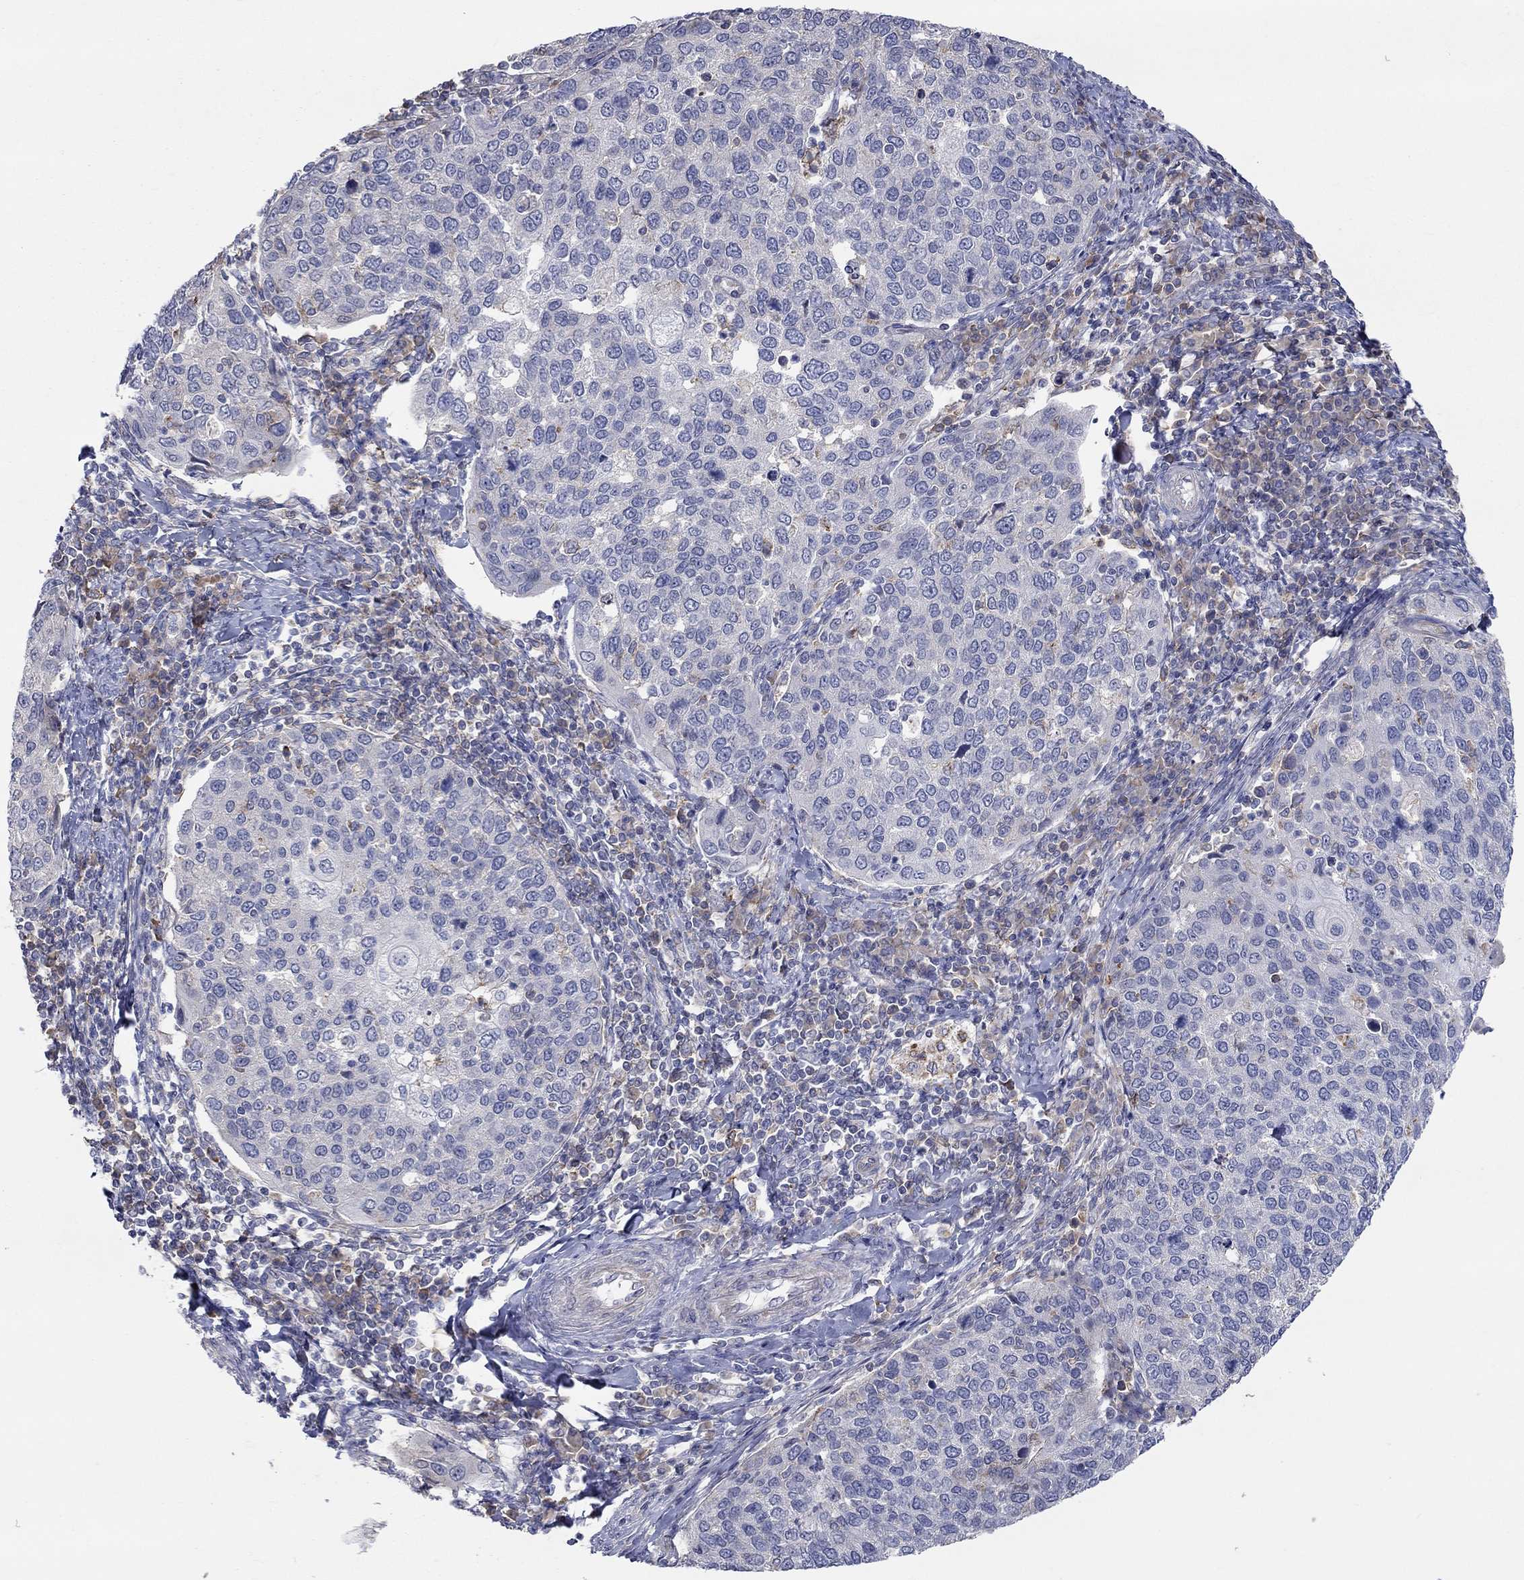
{"staining": {"intensity": "weak", "quantity": "<25%", "location": "cytoplasmic/membranous"}, "tissue": "cervical cancer", "cell_type": "Tumor cells", "image_type": "cancer", "snomed": [{"axis": "morphology", "description": "Squamous cell carcinoma, NOS"}, {"axis": "topography", "description": "Cervix"}], "caption": "There is no significant staining in tumor cells of squamous cell carcinoma (cervical).", "gene": "PCDHGA10", "patient": {"sex": "female", "age": 54}}